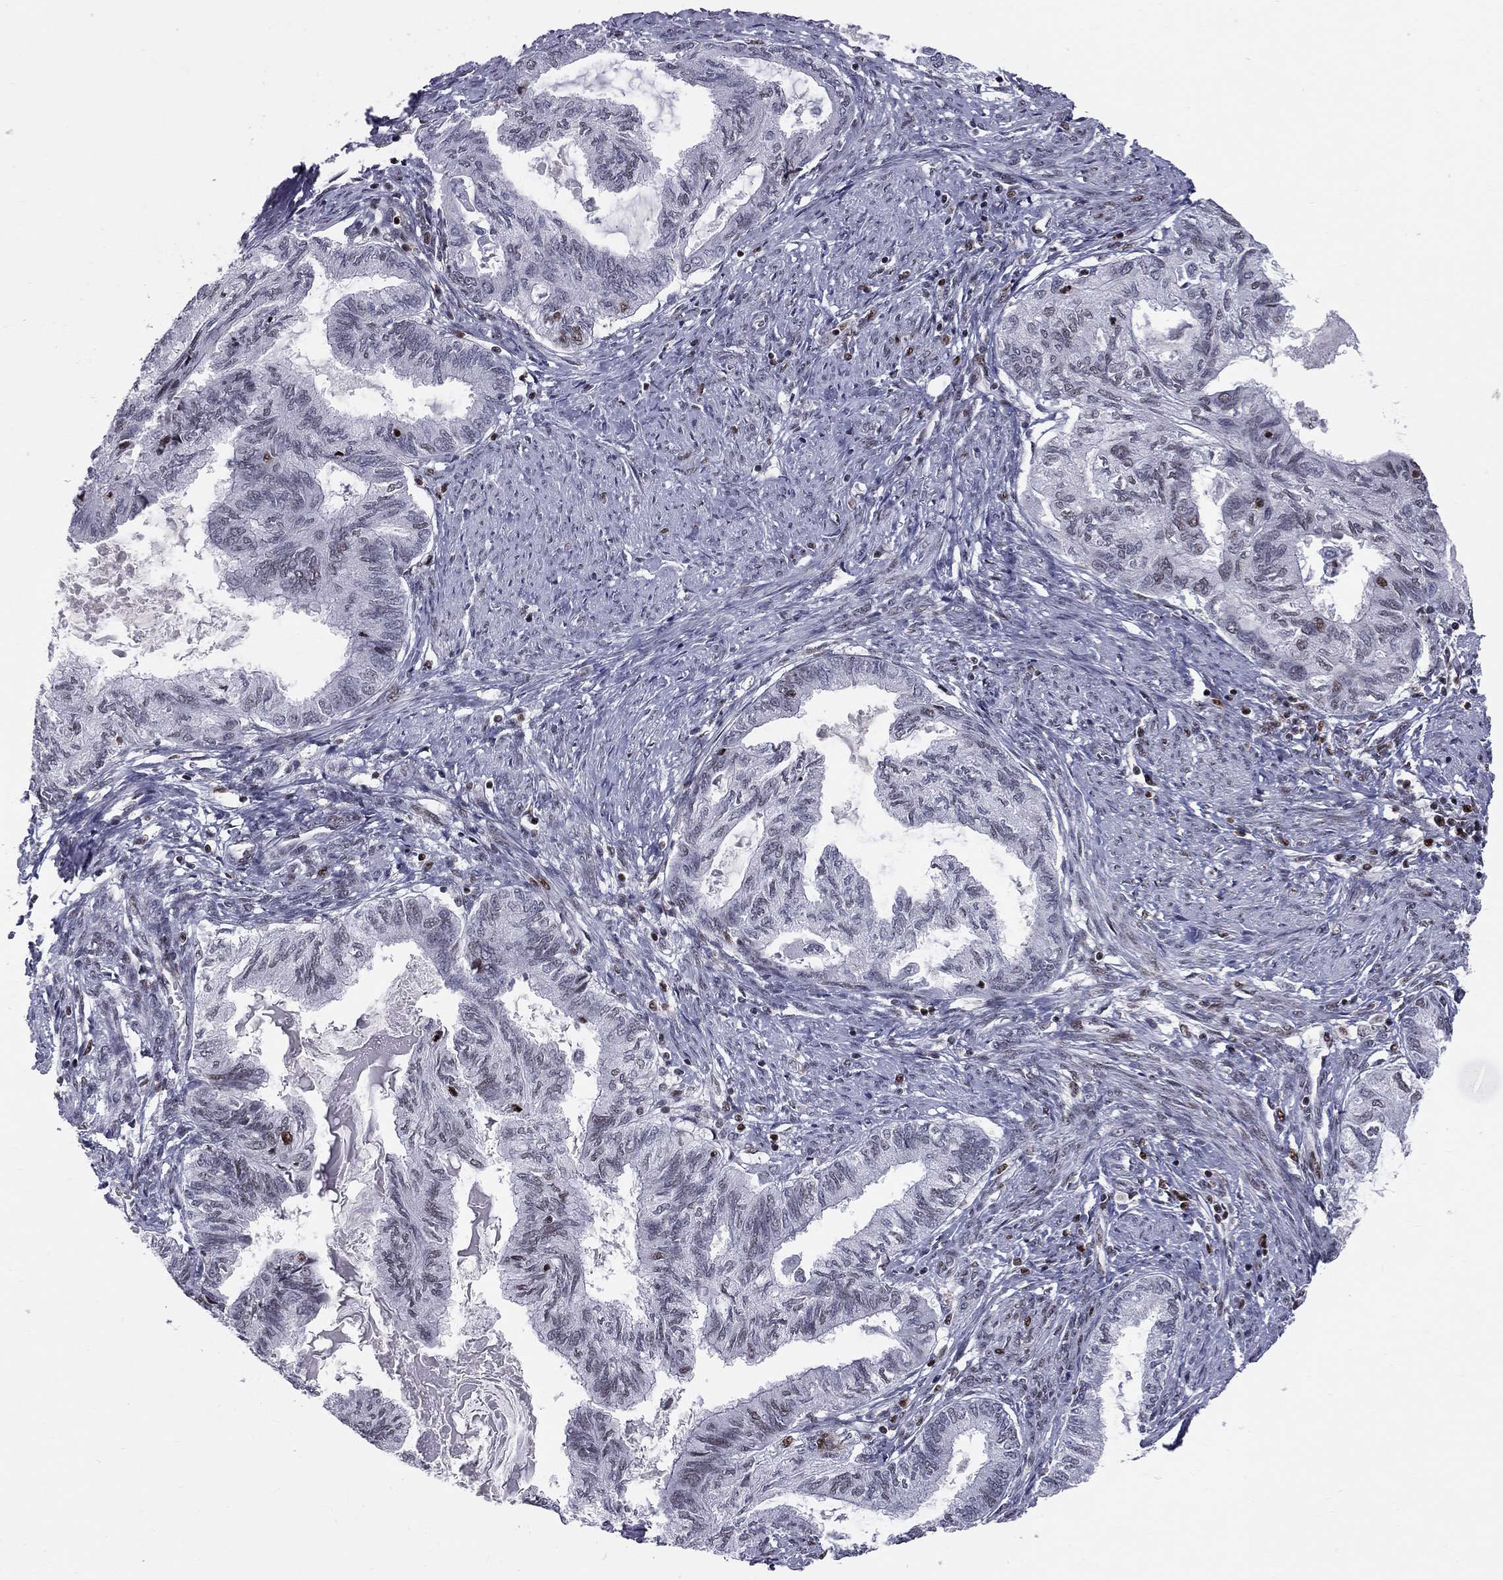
{"staining": {"intensity": "negative", "quantity": "none", "location": "none"}, "tissue": "endometrial cancer", "cell_type": "Tumor cells", "image_type": "cancer", "snomed": [{"axis": "morphology", "description": "Adenocarcinoma, NOS"}, {"axis": "topography", "description": "Endometrium"}], "caption": "There is no significant positivity in tumor cells of adenocarcinoma (endometrial).", "gene": "RNASEH2C", "patient": {"sex": "female", "age": 86}}